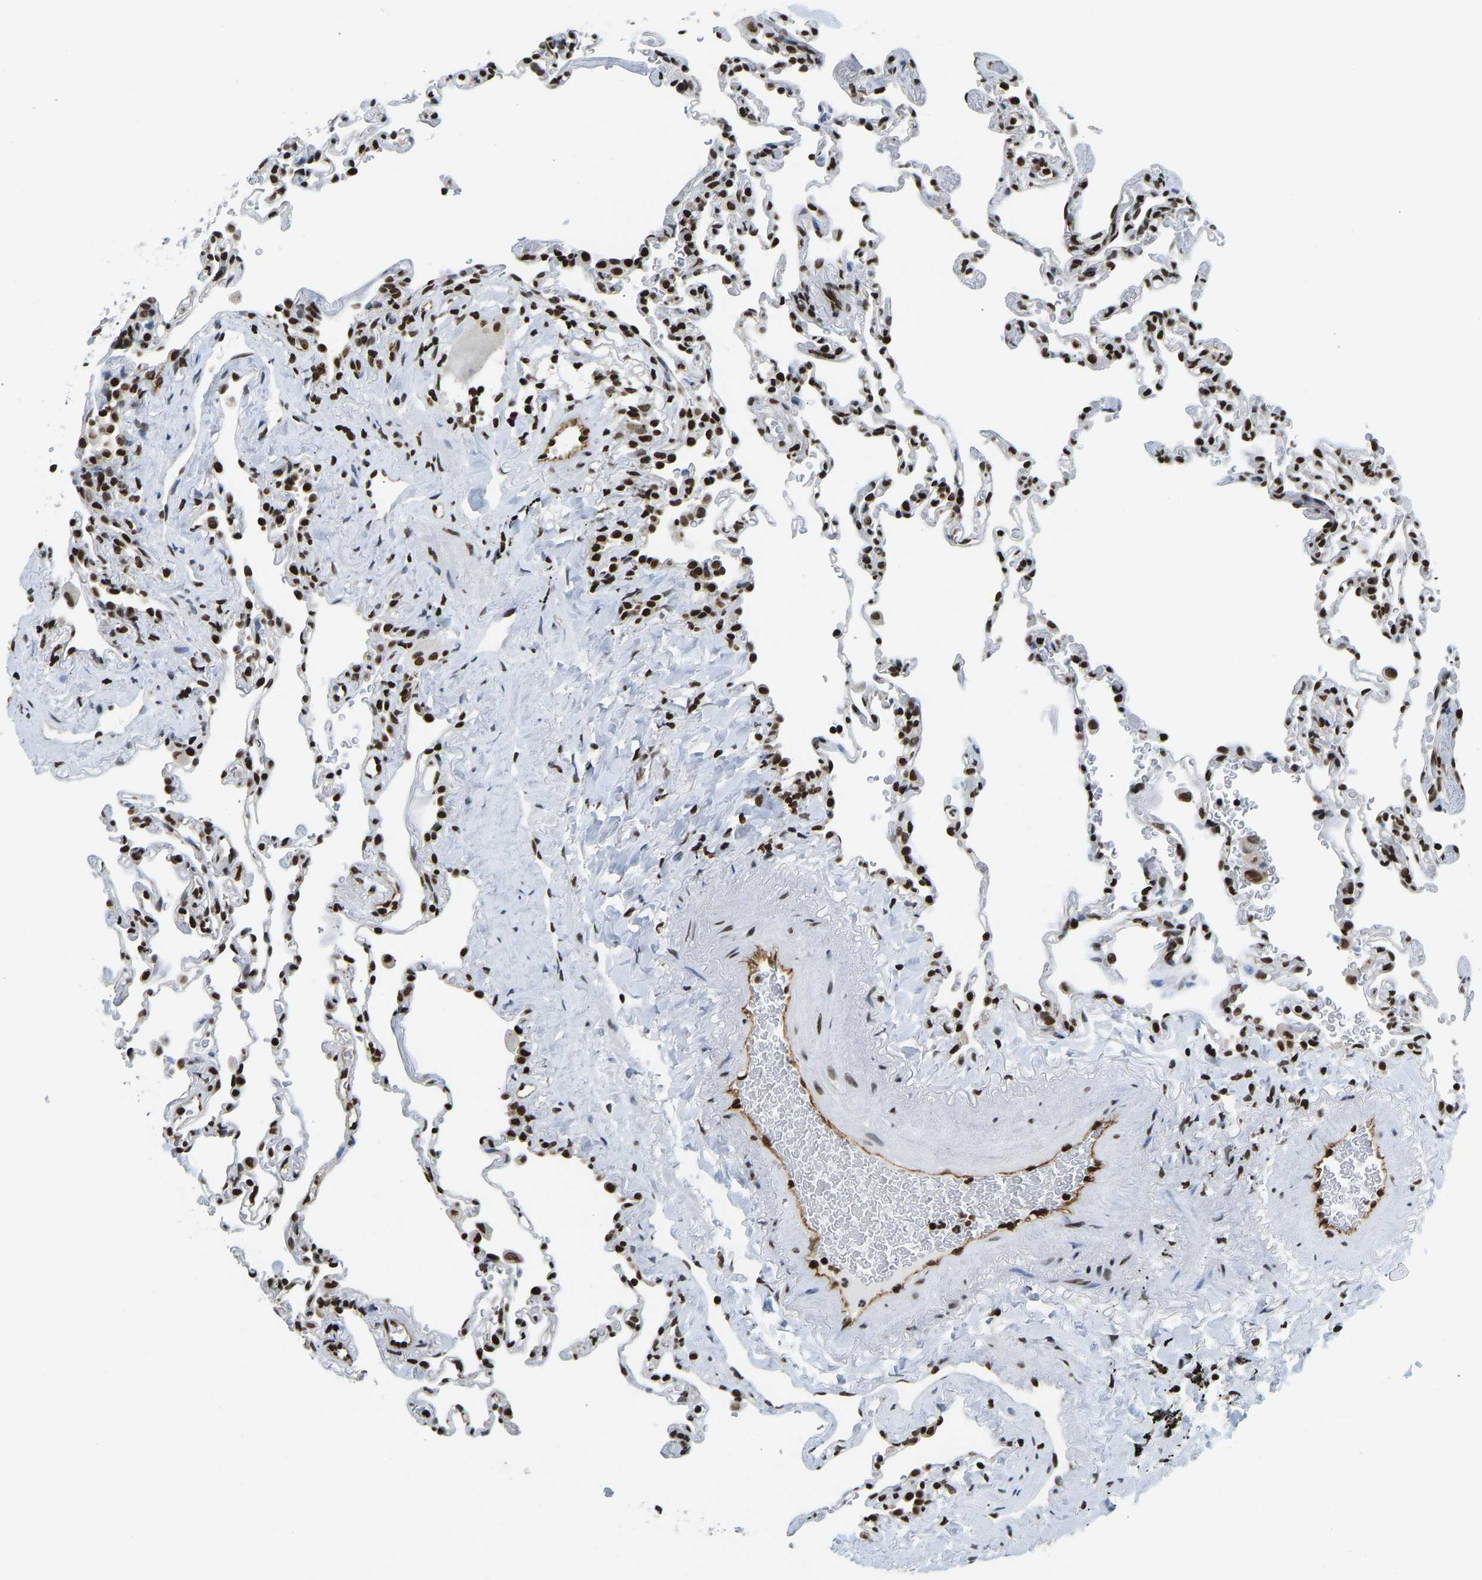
{"staining": {"intensity": "strong", "quantity": "<25%", "location": "cytoplasmic/membranous"}, "tissue": "lung", "cell_type": "Alveolar cells", "image_type": "normal", "snomed": [{"axis": "morphology", "description": "Normal tissue, NOS"}, {"axis": "topography", "description": "Lung"}], "caption": "Lung stained for a protein displays strong cytoplasmic/membranous positivity in alveolar cells. Using DAB (3,3'-diaminobenzidine) (brown) and hematoxylin (blue) stains, captured at high magnification using brightfield microscopy.", "gene": "ZSCAN20", "patient": {"sex": "male", "age": 59}}